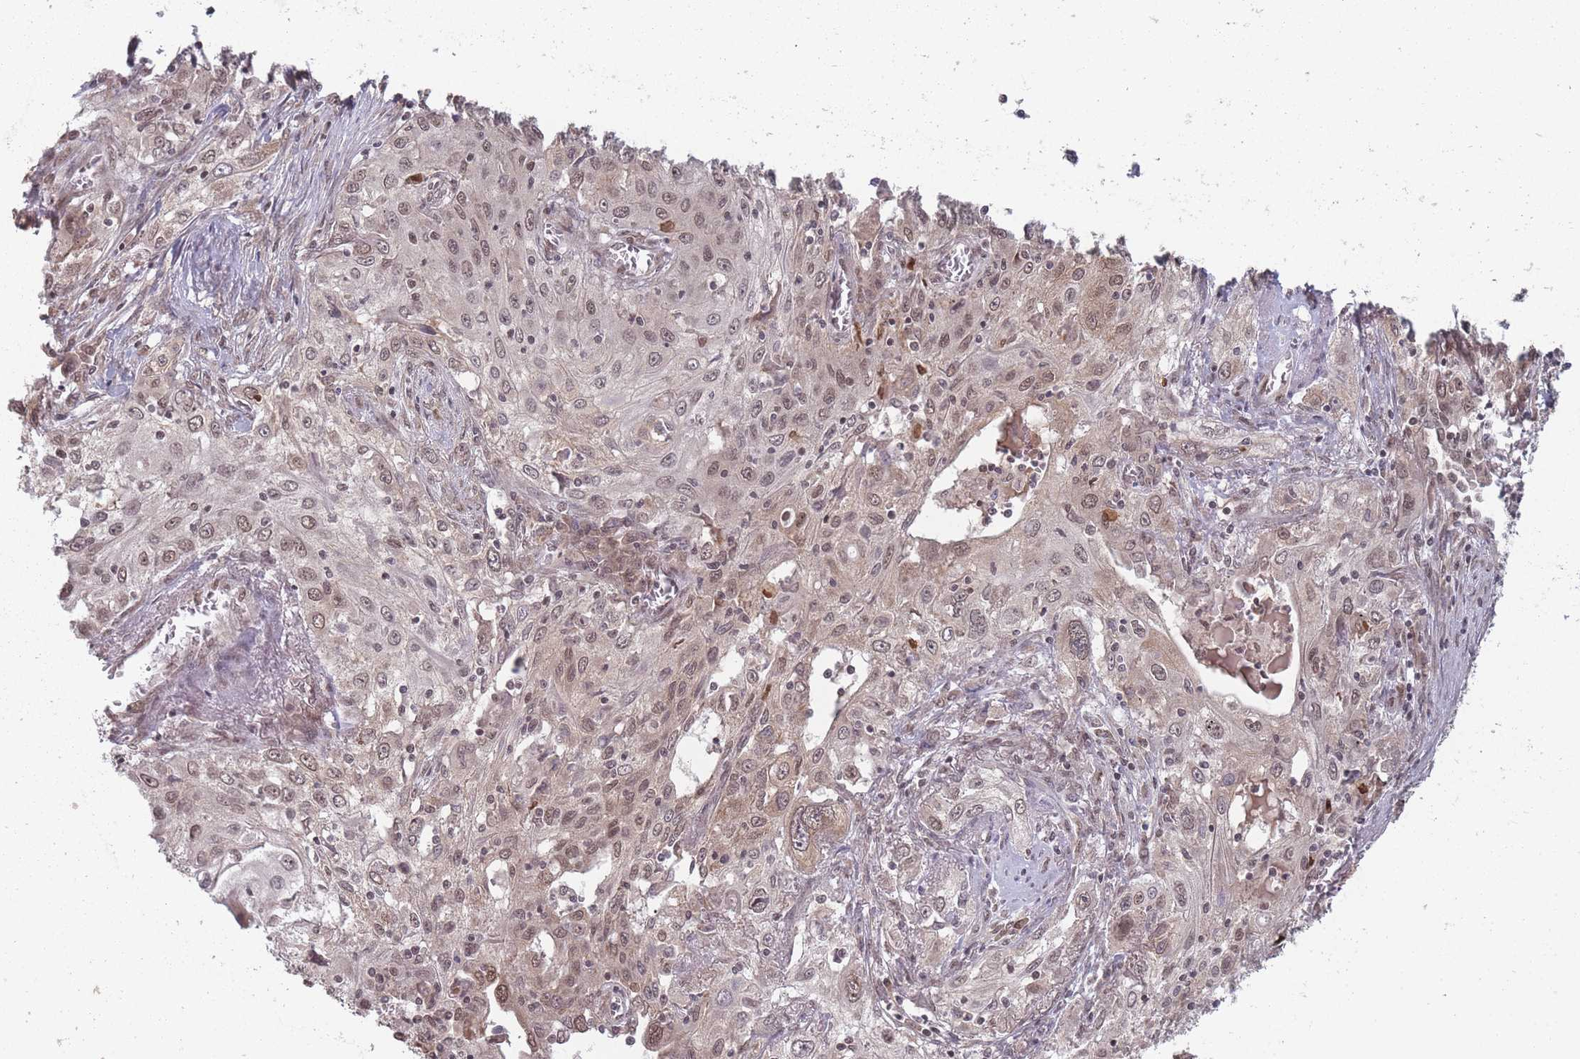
{"staining": {"intensity": "moderate", "quantity": ">75%", "location": "nuclear"}, "tissue": "lung cancer", "cell_type": "Tumor cells", "image_type": "cancer", "snomed": [{"axis": "morphology", "description": "Squamous cell carcinoma, NOS"}, {"axis": "topography", "description": "Lung"}], "caption": "Immunohistochemical staining of squamous cell carcinoma (lung) displays medium levels of moderate nuclear protein expression in approximately >75% of tumor cells. (Brightfield microscopy of DAB IHC at high magnification).", "gene": "TMED3", "patient": {"sex": "female", "age": 69}}